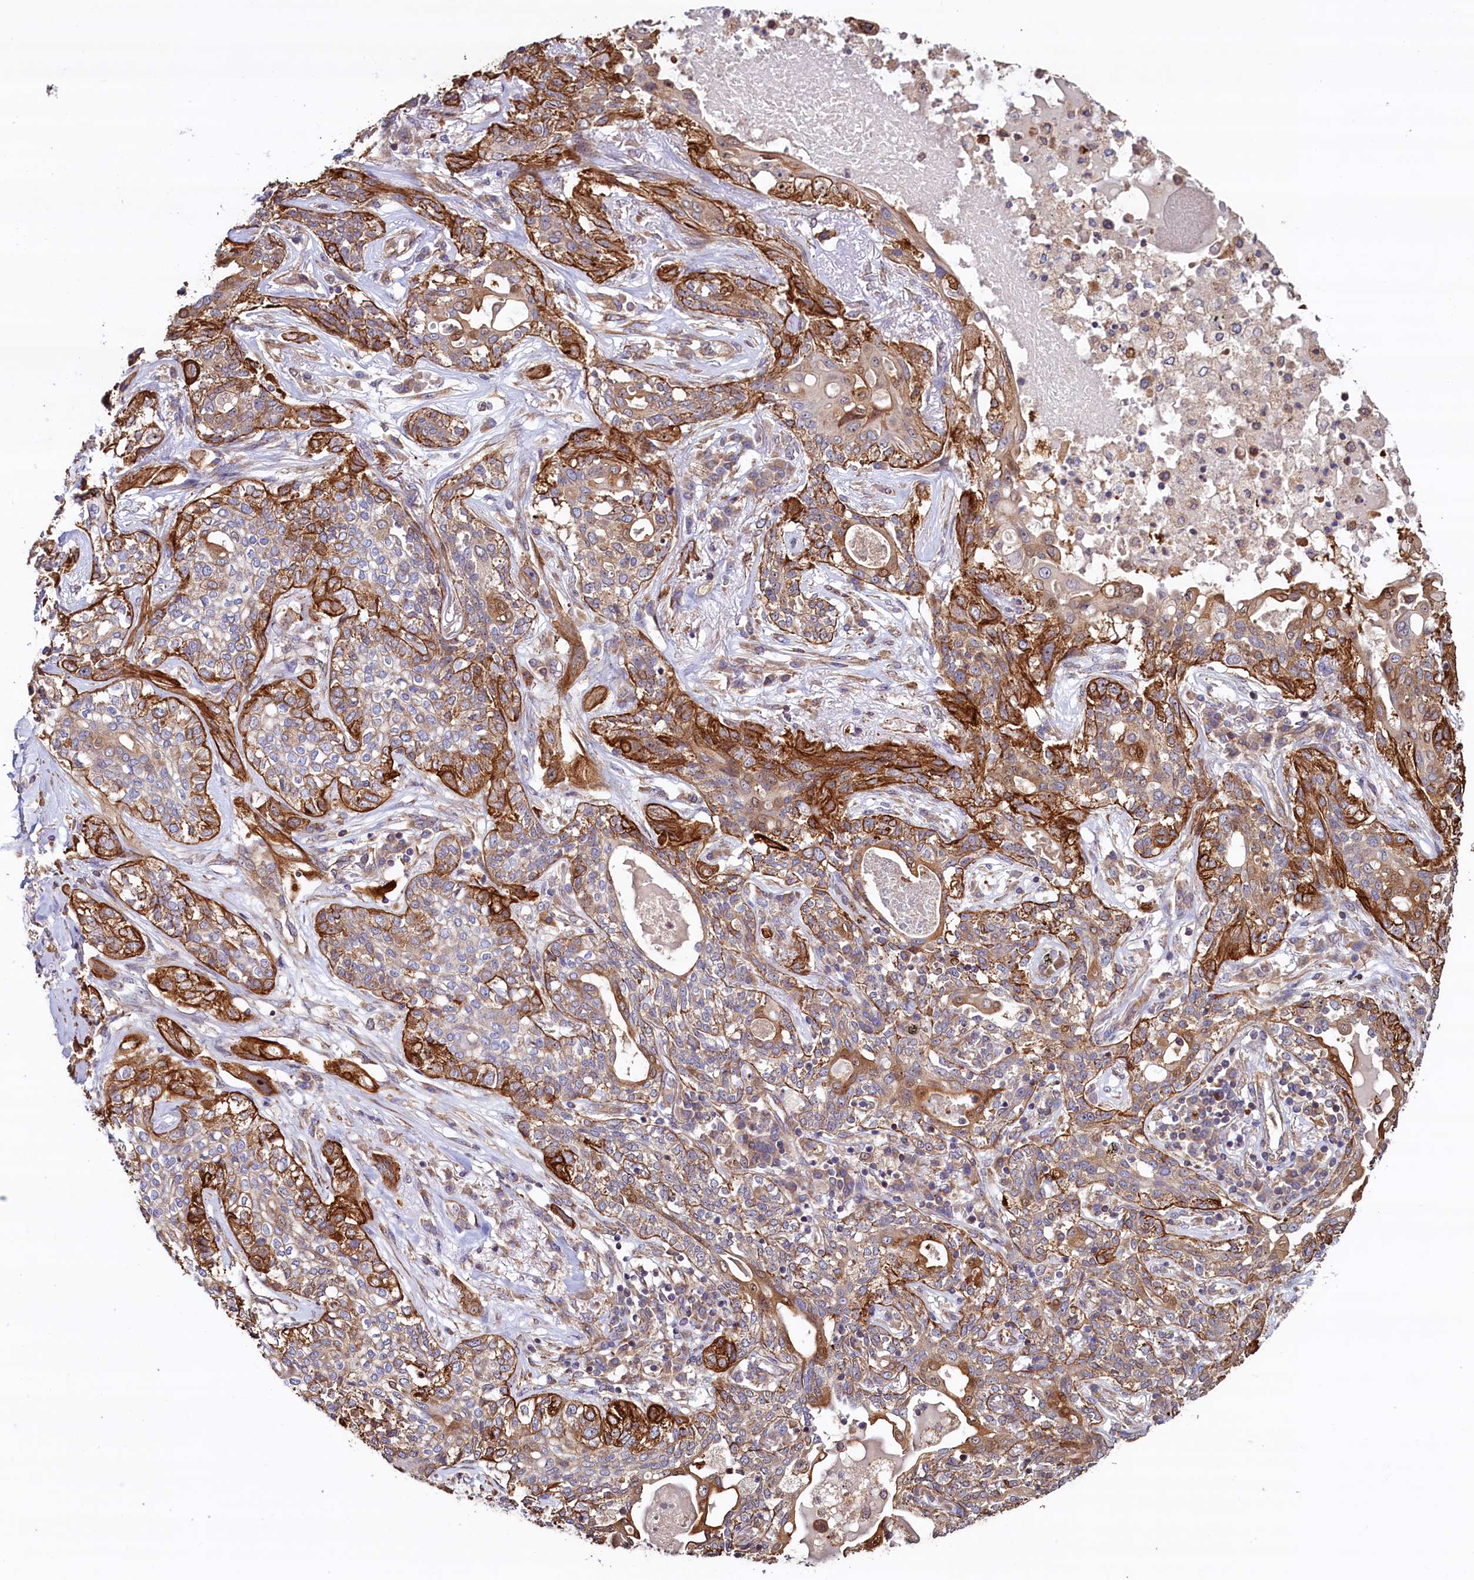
{"staining": {"intensity": "strong", "quantity": "<25%", "location": "cytoplasmic/membranous"}, "tissue": "lung cancer", "cell_type": "Tumor cells", "image_type": "cancer", "snomed": [{"axis": "morphology", "description": "Squamous cell carcinoma, NOS"}, {"axis": "topography", "description": "Lung"}], "caption": "A photomicrograph of human squamous cell carcinoma (lung) stained for a protein demonstrates strong cytoplasmic/membranous brown staining in tumor cells.", "gene": "ATXN2L", "patient": {"sex": "female", "age": 70}}